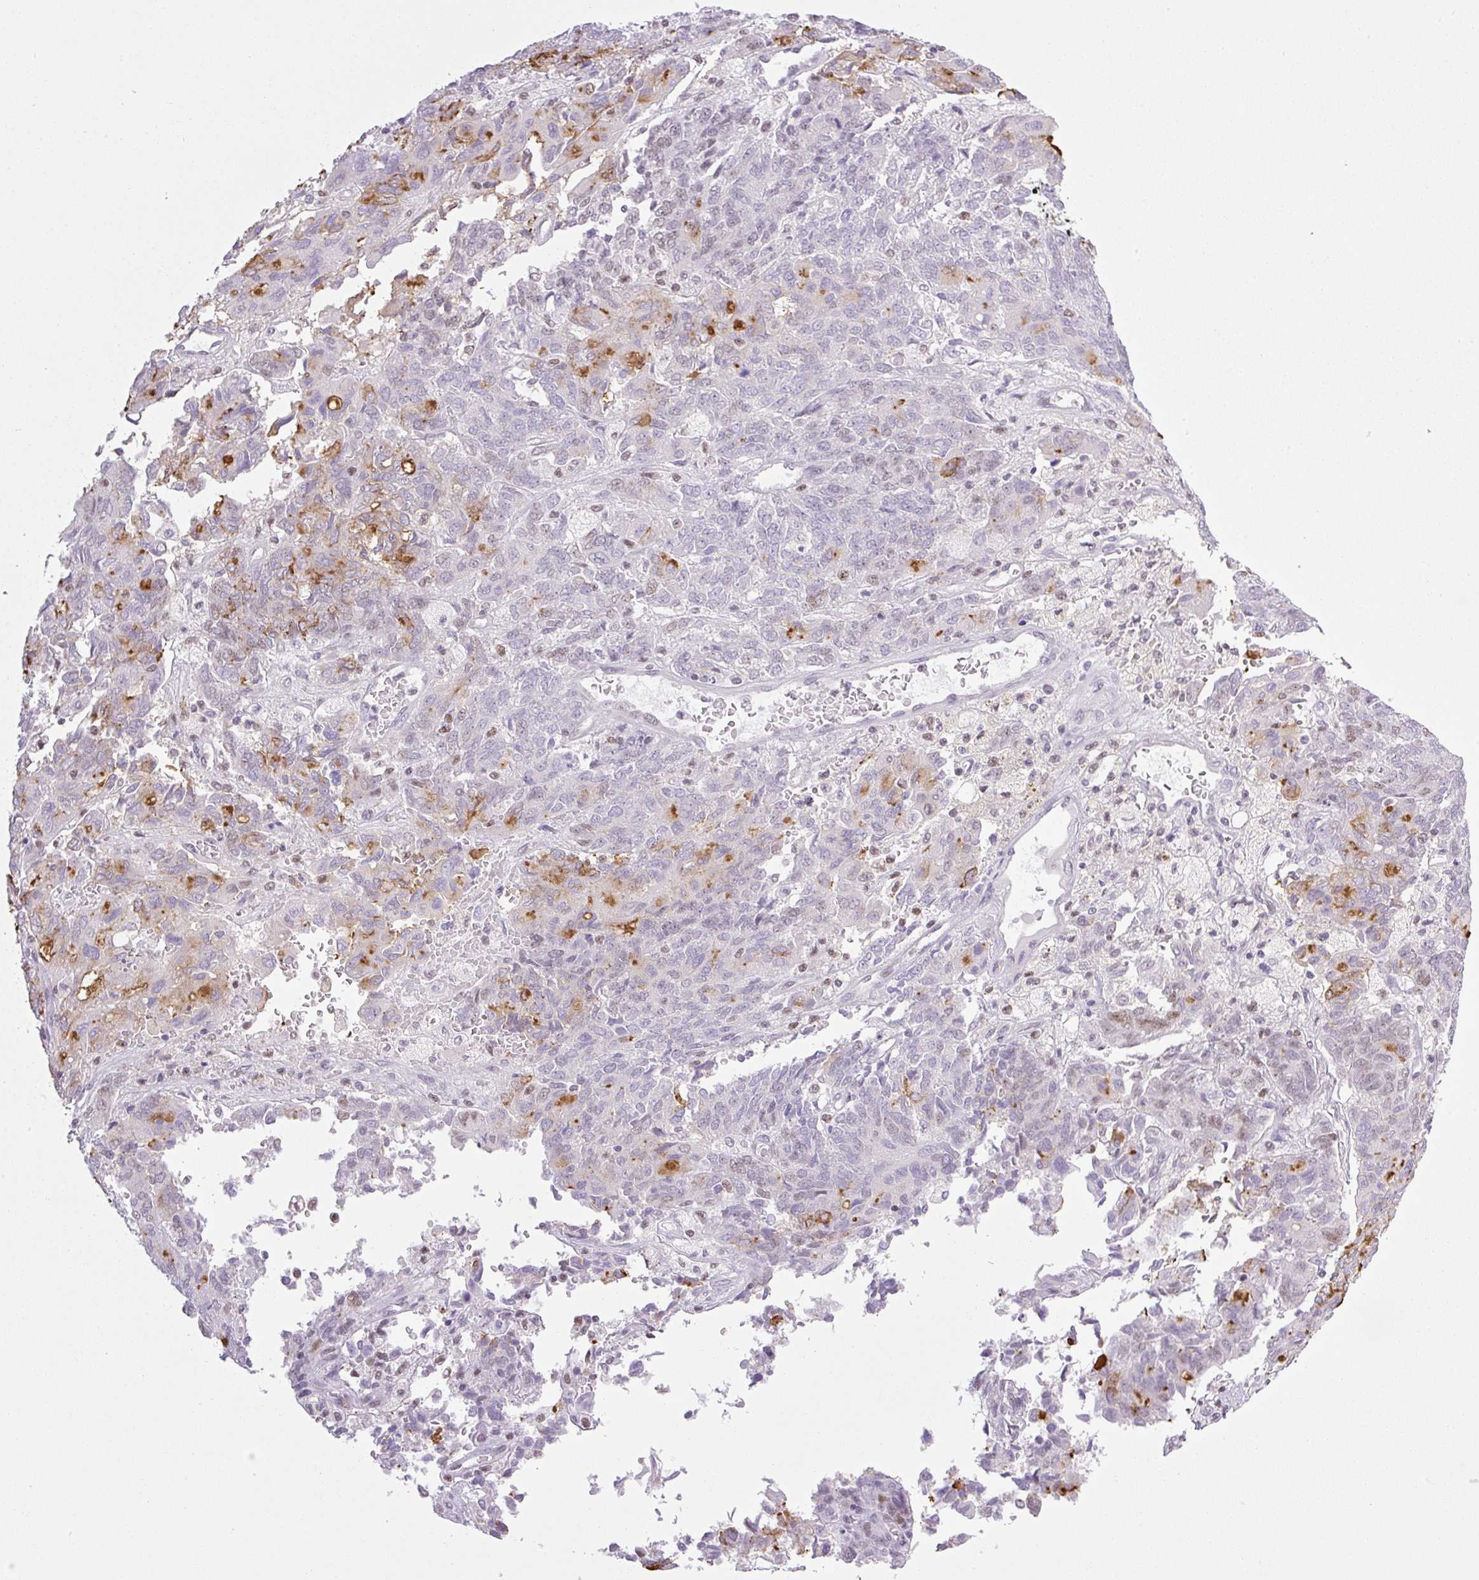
{"staining": {"intensity": "moderate", "quantity": "<25%", "location": "nuclear"}, "tissue": "endometrial cancer", "cell_type": "Tumor cells", "image_type": "cancer", "snomed": [{"axis": "morphology", "description": "Adenocarcinoma, NOS"}, {"axis": "topography", "description": "Endometrium"}], "caption": "Immunohistochemical staining of human endometrial adenocarcinoma demonstrates moderate nuclear protein positivity in about <25% of tumor cells. (DAB (3,3'-diaminobenzidine) IHC, brown staining for protein, blue staining for nuclei).", "gene": "TLE3", "patient": {"sex": "female", "age": 80}}